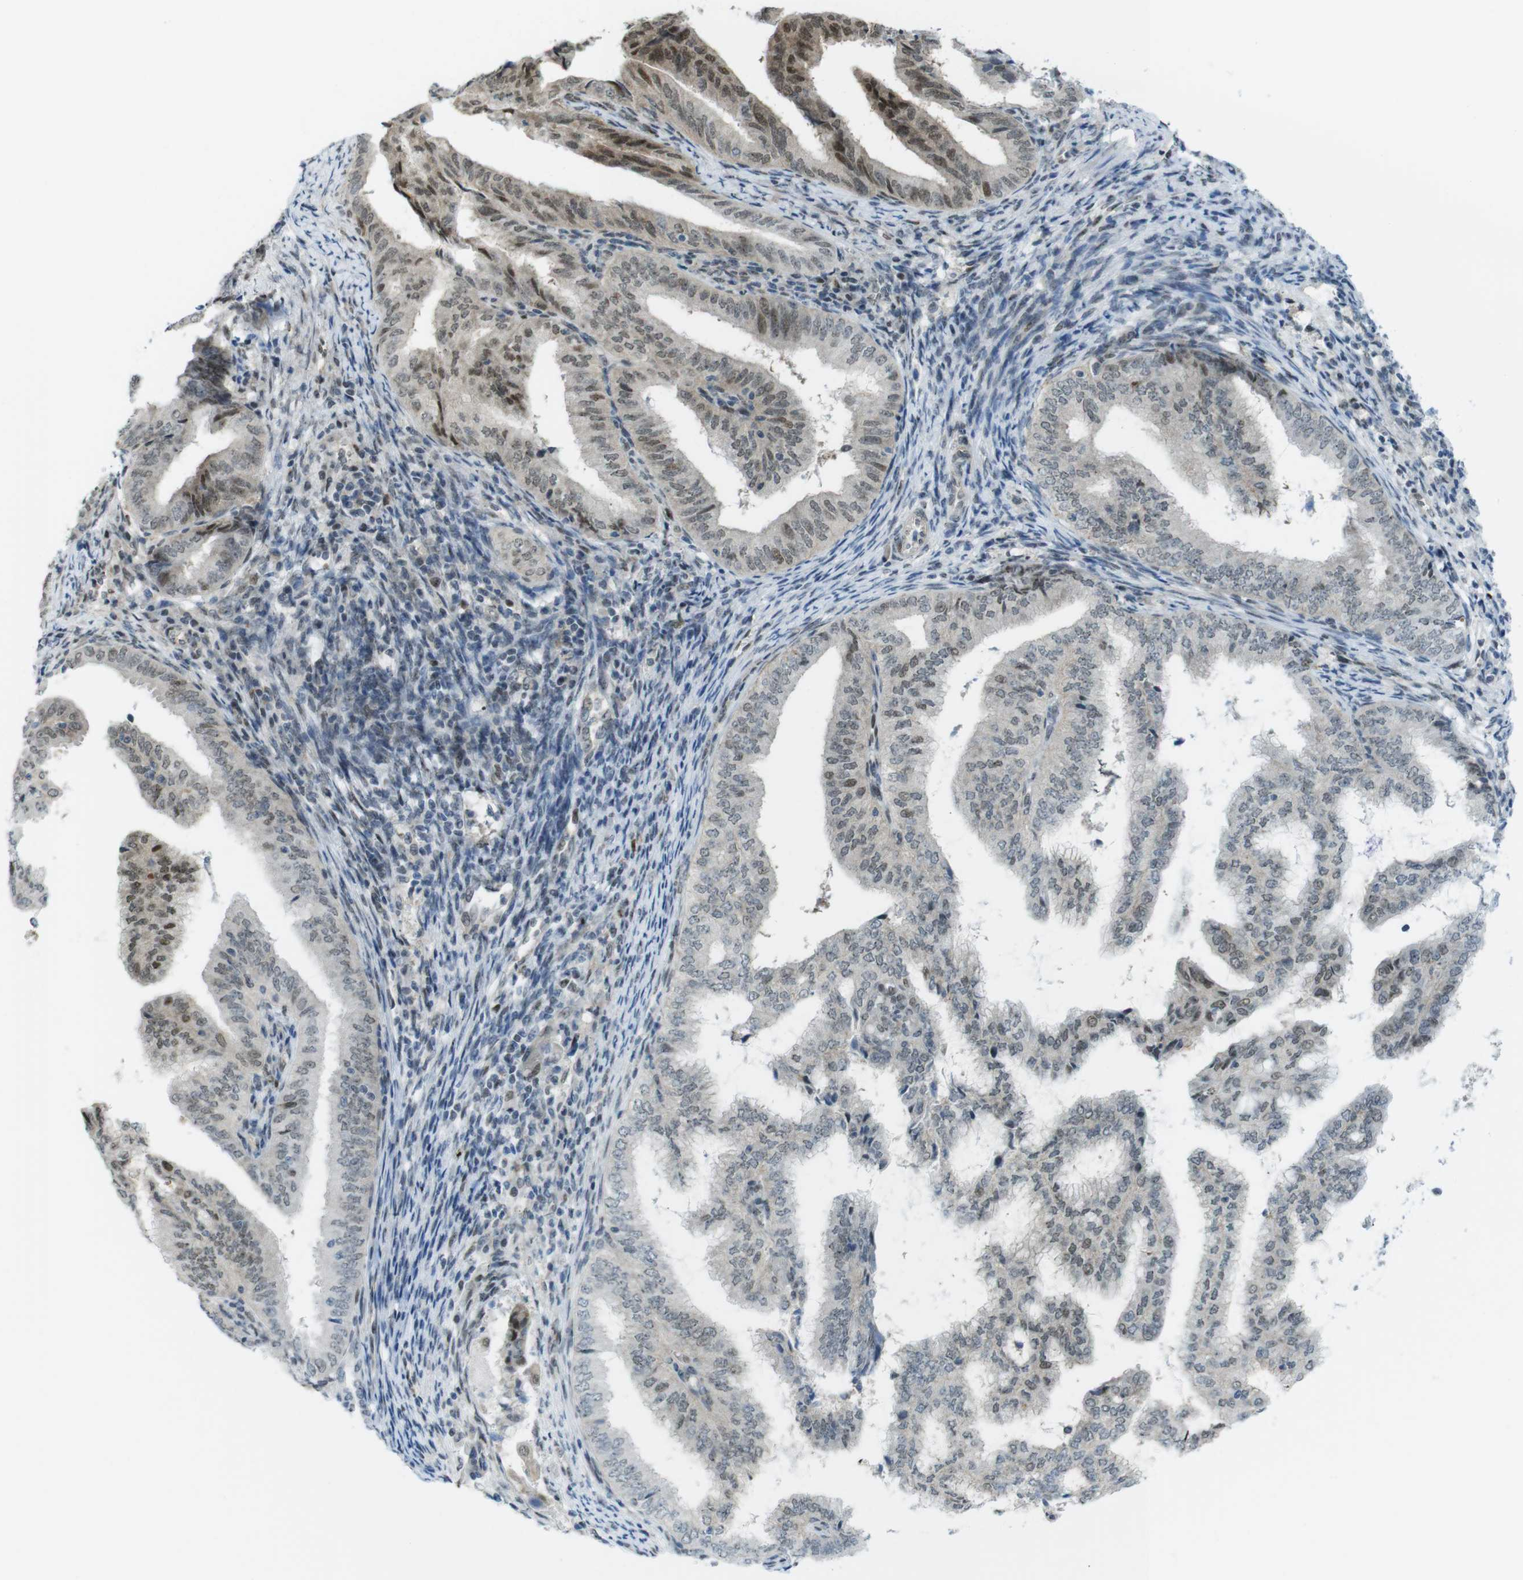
{"staining": {"intensity": "moderate", "quantity": "25%-75%", "location": "nuclear"}, "tissue": "endometrial cancer", "cell_type": "Tumor cells", "image_type": "cancer", "snomed": [{"axis": "morphology", "description": "Adenocarcinoma, NOS"}, {"axis": "topography", "description": "Endometrium"}], "caption": "High-power microscopy captured an immunohistochemistry photomicrograph of endometrial adenocarcinoma, revealing moderate nuclear expression in about 25%-75% of tumor cells.", "gene": "UBB", "patient": {"sex": "female", "age": 58}}